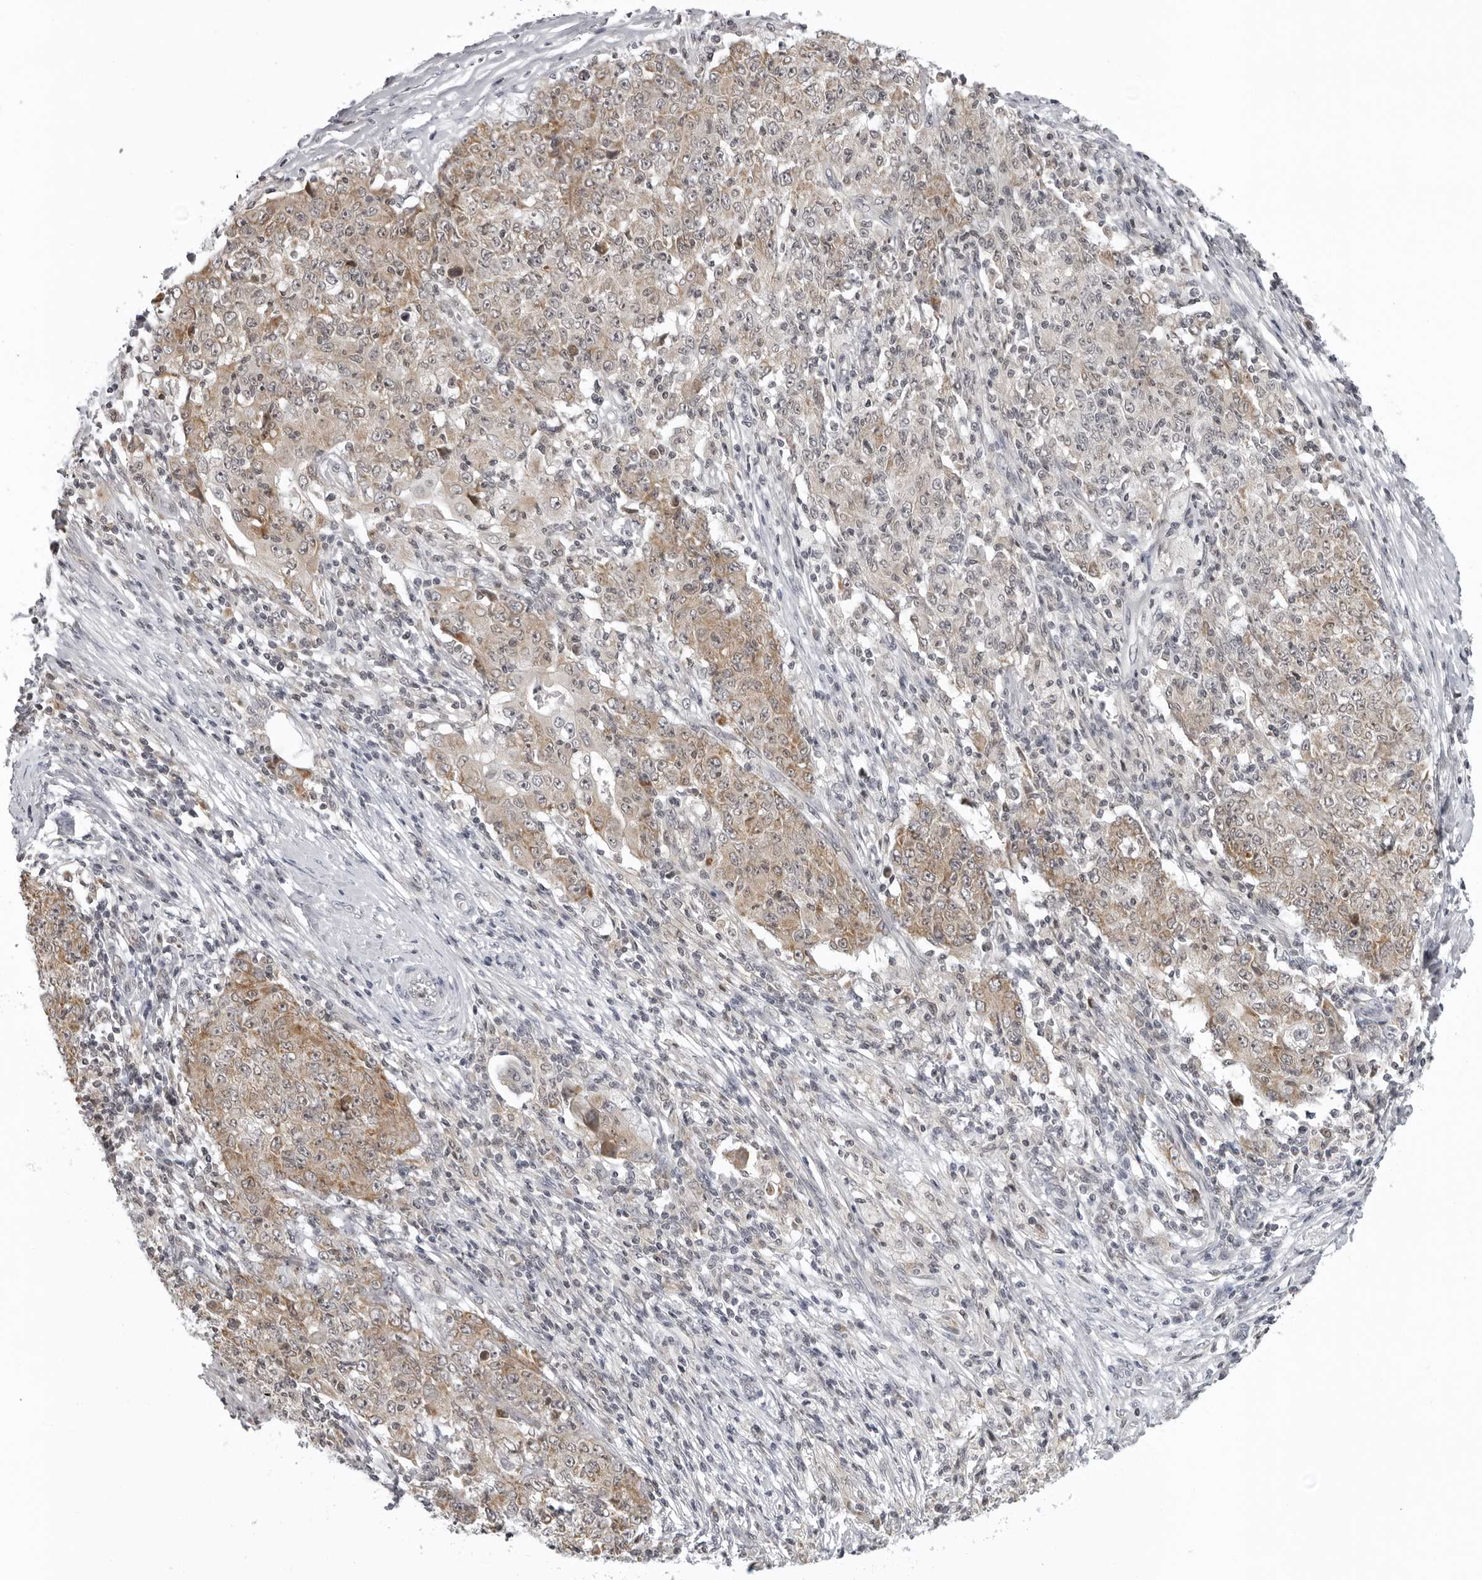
{"staining": {"intensity": "moderate", "quantity": "25%-75%", "location": "cytoplasmic/membranous"}, "tissue": "ovarian cancer", "cell_type": "Tumor cells", "image_type": "cancer", "snomed": [{"axis": "morphology", "description": "Carcinoma, endometroid"}, {"axis": "topography", "description": "Ovary"}], "caption": "Brown immunohistochemical staining in ovarian endometroid carcinoma reveals moderate cytoplasmic/membranous positivity in approximately 25%-75% of tumor cells.", "gene": "MRPS15", "patient": {"sex": "female", "age": 42}}